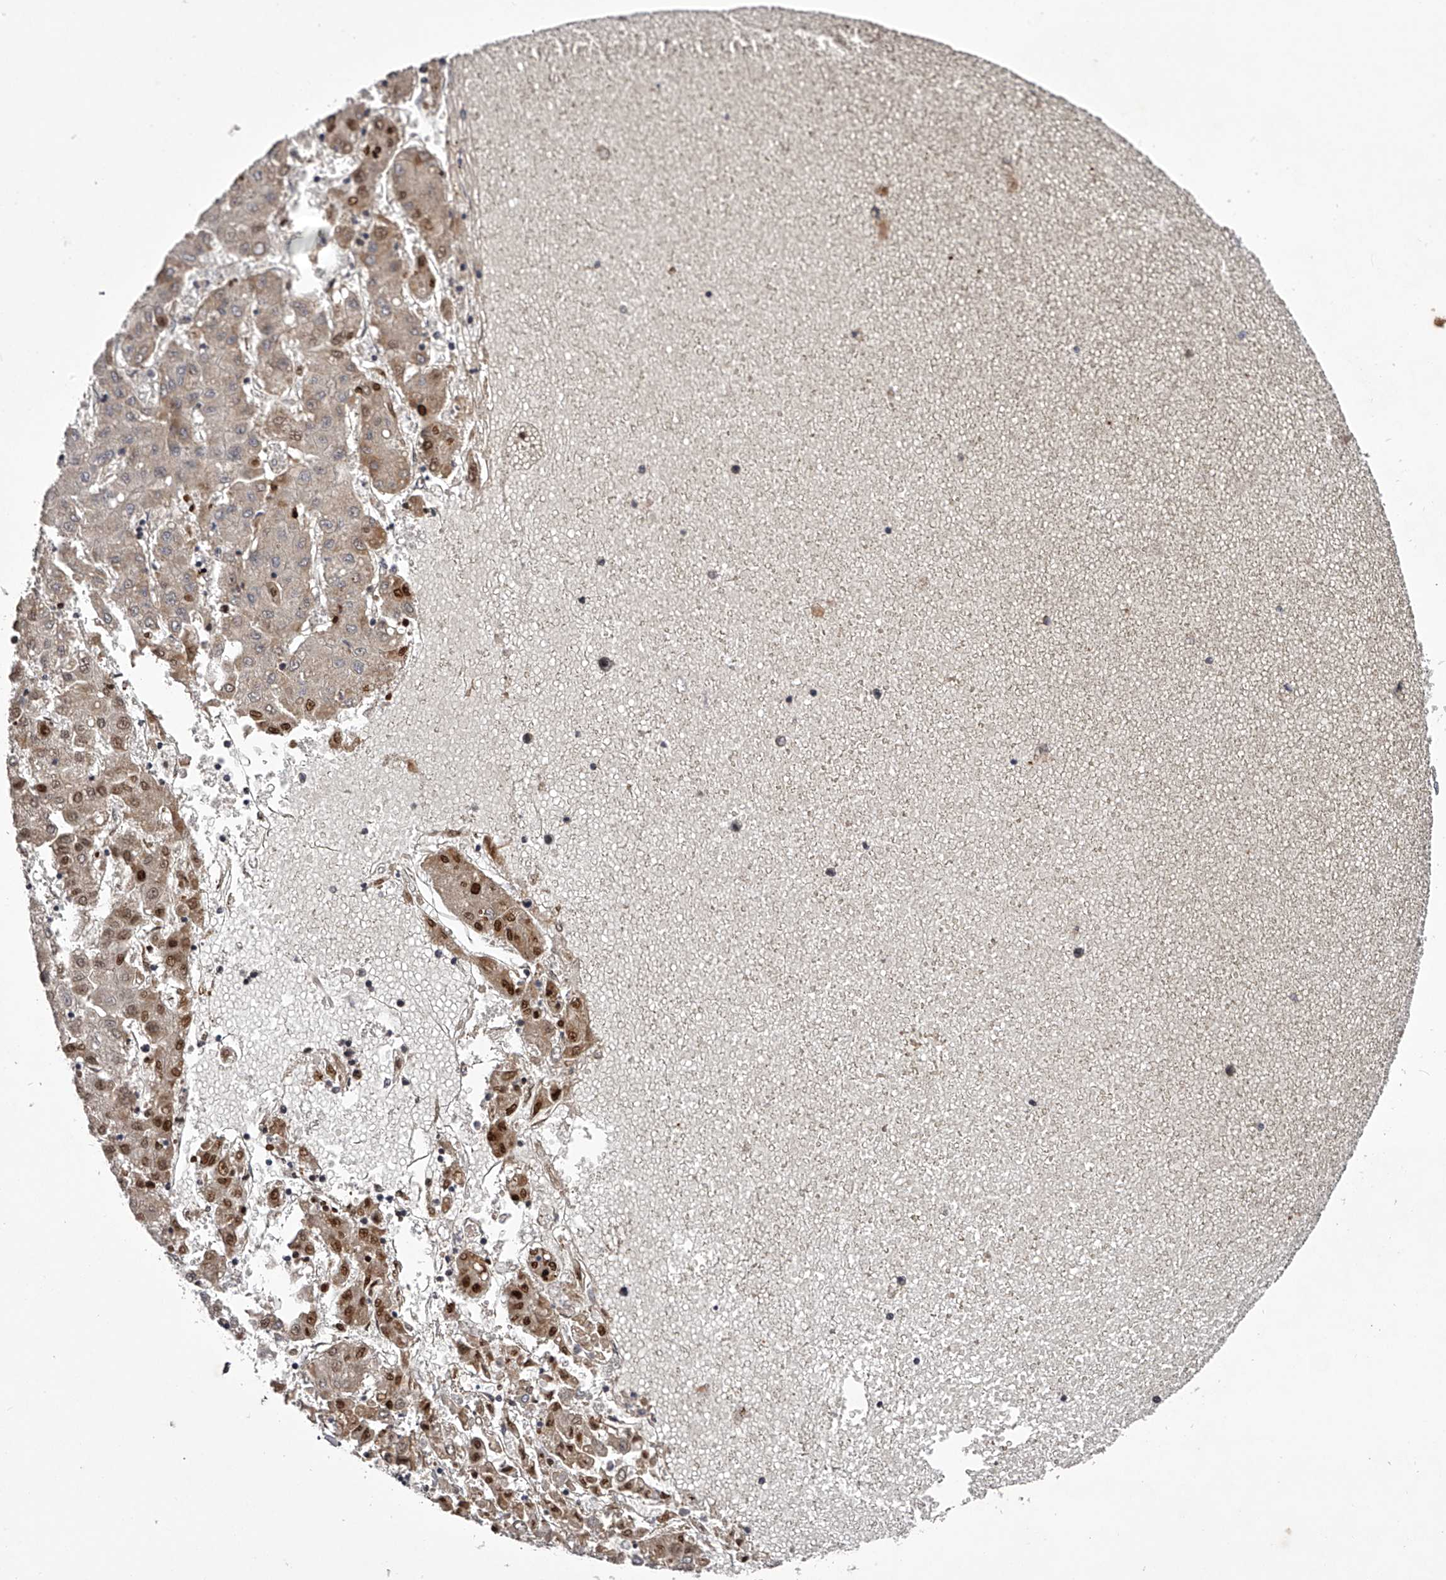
{"staining": {"intensity": "moderate", "quantity": "<25%", "location": "nuclear"}, "tissue": "liver cancer", "cell_type": "Tumor cells", "image_type": "cancer", "snomed": [{"axis": "morphology", "description": "Carcinoma, Hepatocellular, NOS"}, {"axis": "topography", "description": "Liver"}], "caption": "High-power microscopy captured an immunohistochemistry histopathology image of hepatocellular carcinoma (liver), revealing moderate nuclear expression in approximately <25% of tumor cells.", "gene": "RRP36", "patient": {"sex": "male", "age": 72}}